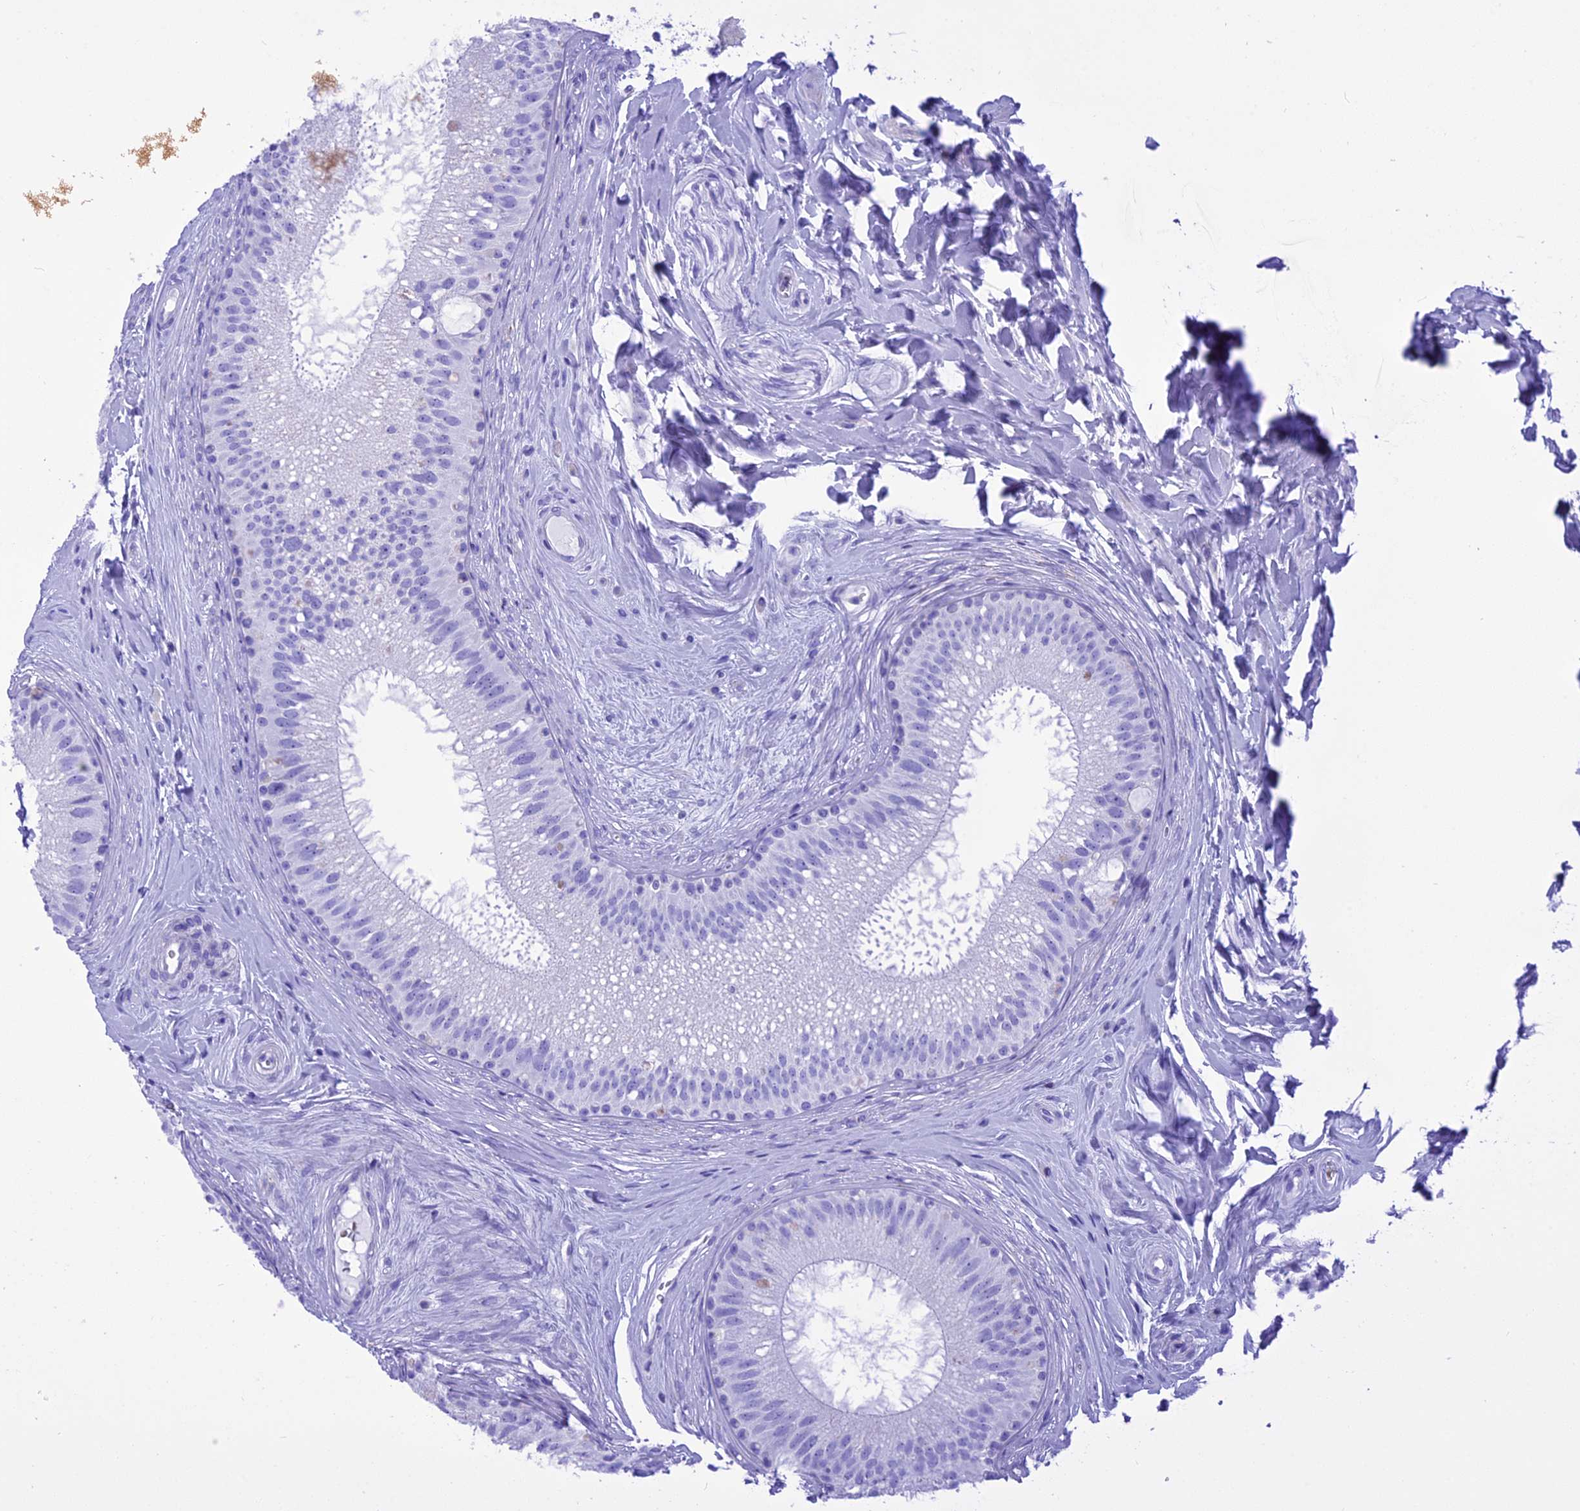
{"staining": {"intensity": "negative", "quantity": "none", "location": "none"}, "tissue": "epididymis", "cell_type": "Glandular cells", "image_type": "normal", "snomed": [{"axis": "morphology", "description": "Normal tissue, NOS"}, {"axis": "topography", "description": "Epididymis"}], "caption": "A high-resolution photomicrograph shows immunohistochemistry staining of unremarkable epididymis, which exhibits no significant expression in glandular cells.", "gene": "GLYATL1B", "patient": {"sex": "male", "age": 33}}